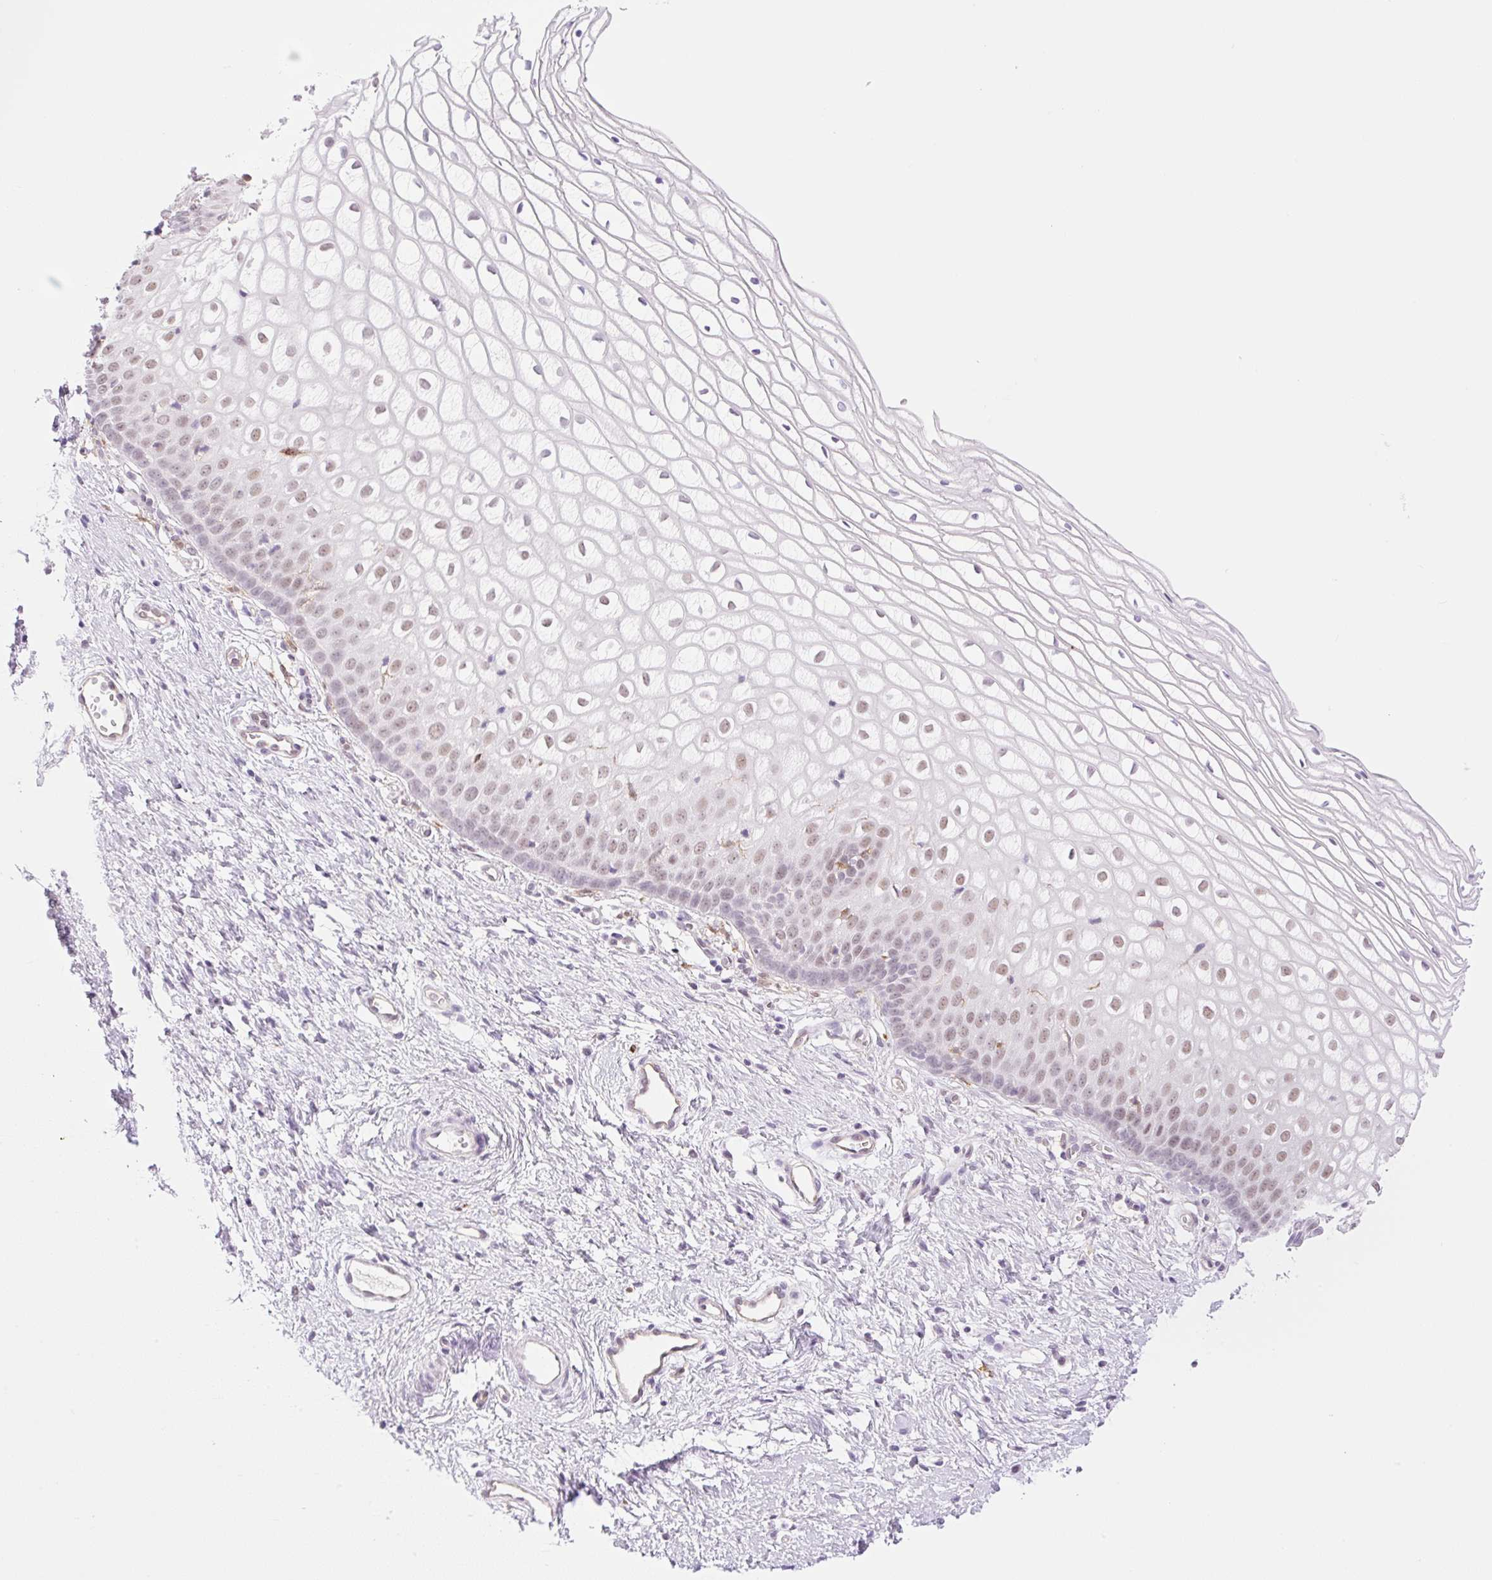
{"staining": {"intensity": "weak", "quantity": "<25%", "location": "cytoplasmic/membranous"}, "tissue": "cervix", "cell_type": "Glandular cells", "image_type": "normal", "snomed": [{"axis": "morphology", "description": "Normal tissue, NOS"}, {"axis": "topography", "description": "Cervix"}], "caption": "Glandular cells show no significant protein staining in normal cervix. (Immunohistochemistry, brightfield microscopy, high magnification).", "gene": "PALM3", "patient": {"sex": "female", "age": 36}}